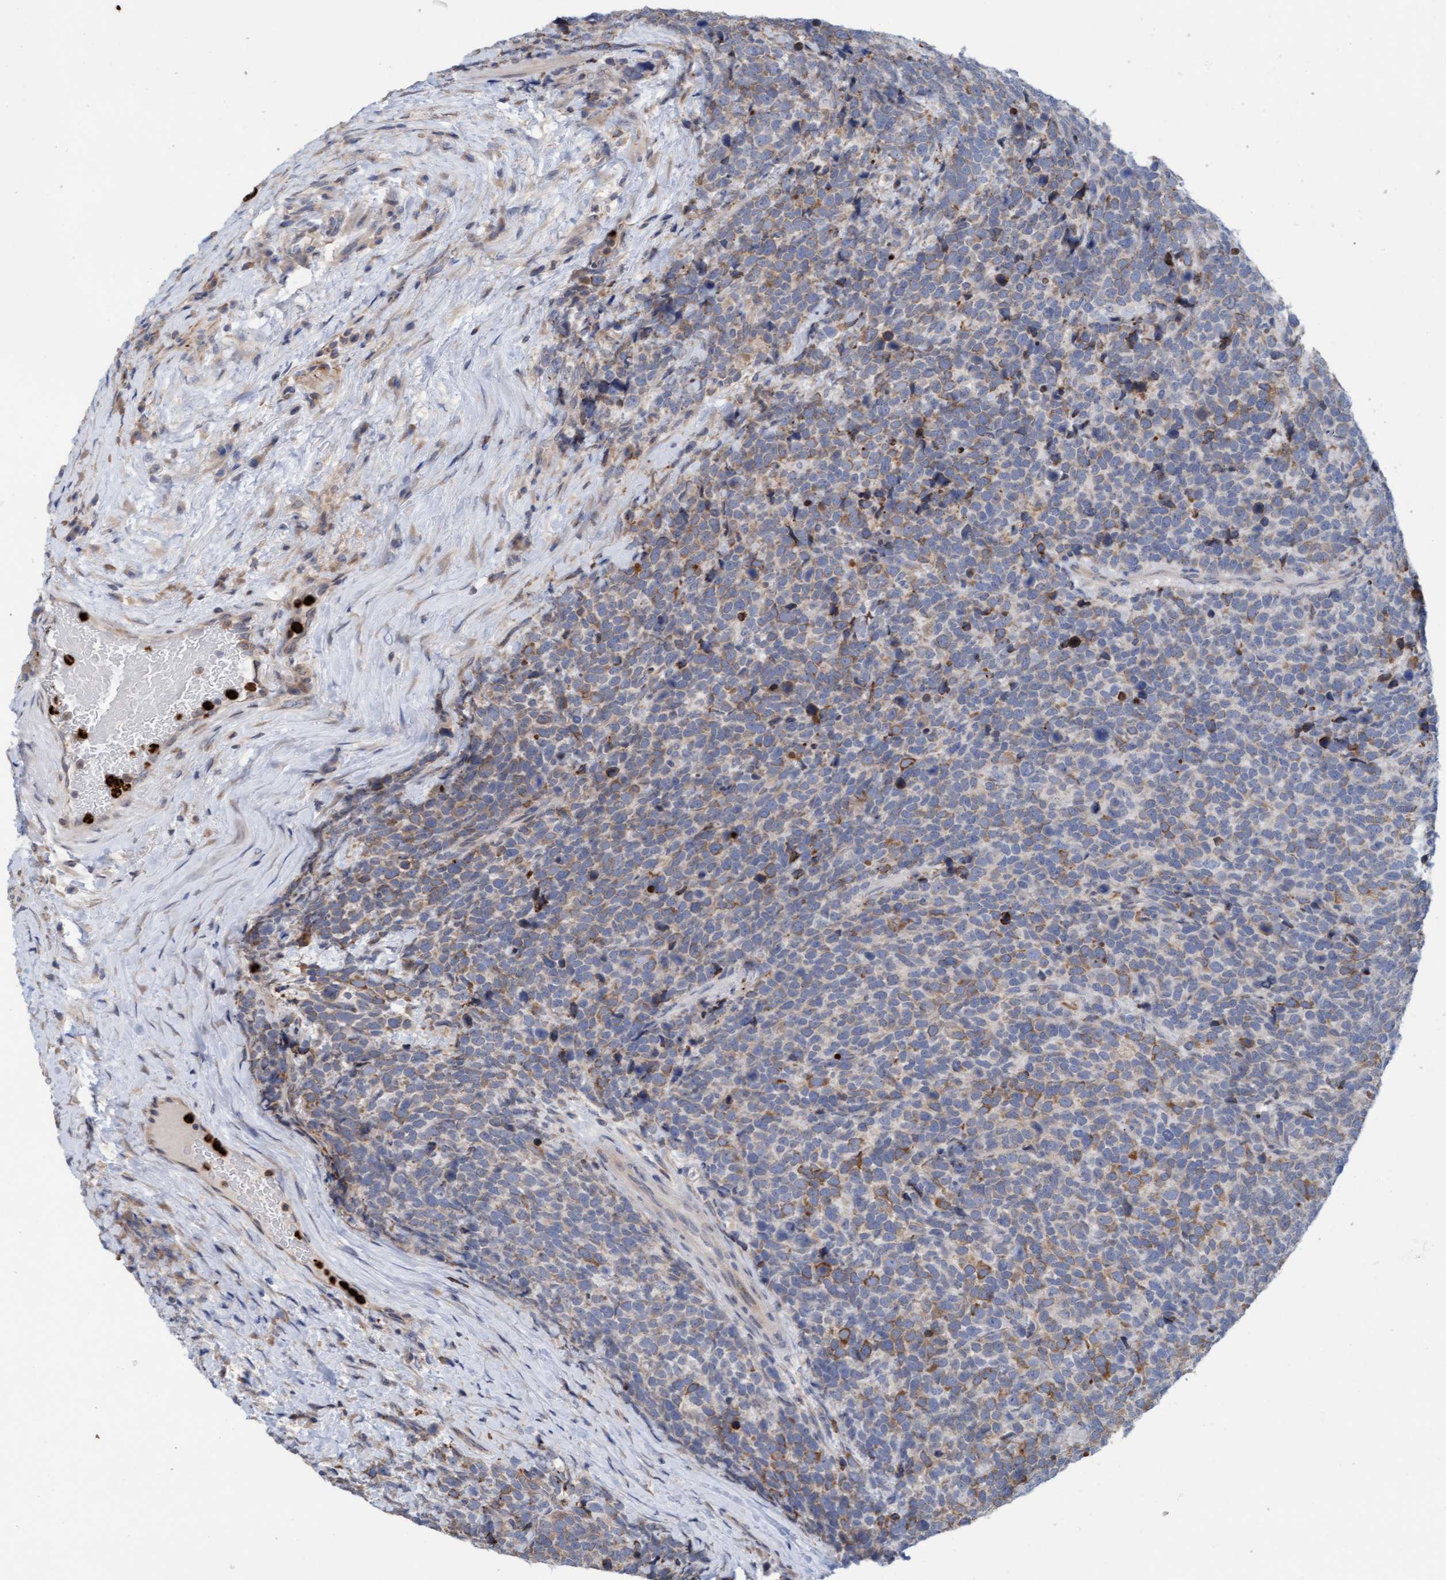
{"staining": {"intensity": "weak", "quantity": "25%-75%", "location": "cytoplasmic/membranous"}, "tissue": "urothelial cancer", "cell_type": "Tumor cells", "image_type": "cancer", "snomed": [{"axis": "morphology", "description": "Urothelial carcinoma, High grade"}, {"axis": "topography", "description": "Urinary bladder"}], "caption": "Urothelial cancer stained with DAB immunohistochemistry exhibits low levels of weak cytoplasmic/membranous positivity in about 25%-75% of tumor cells. (brown staining indicates protein expression, while blue staining denotes nuclei).", "gene": "MMP8", "patient": {"sex": "female", "age": 82}}